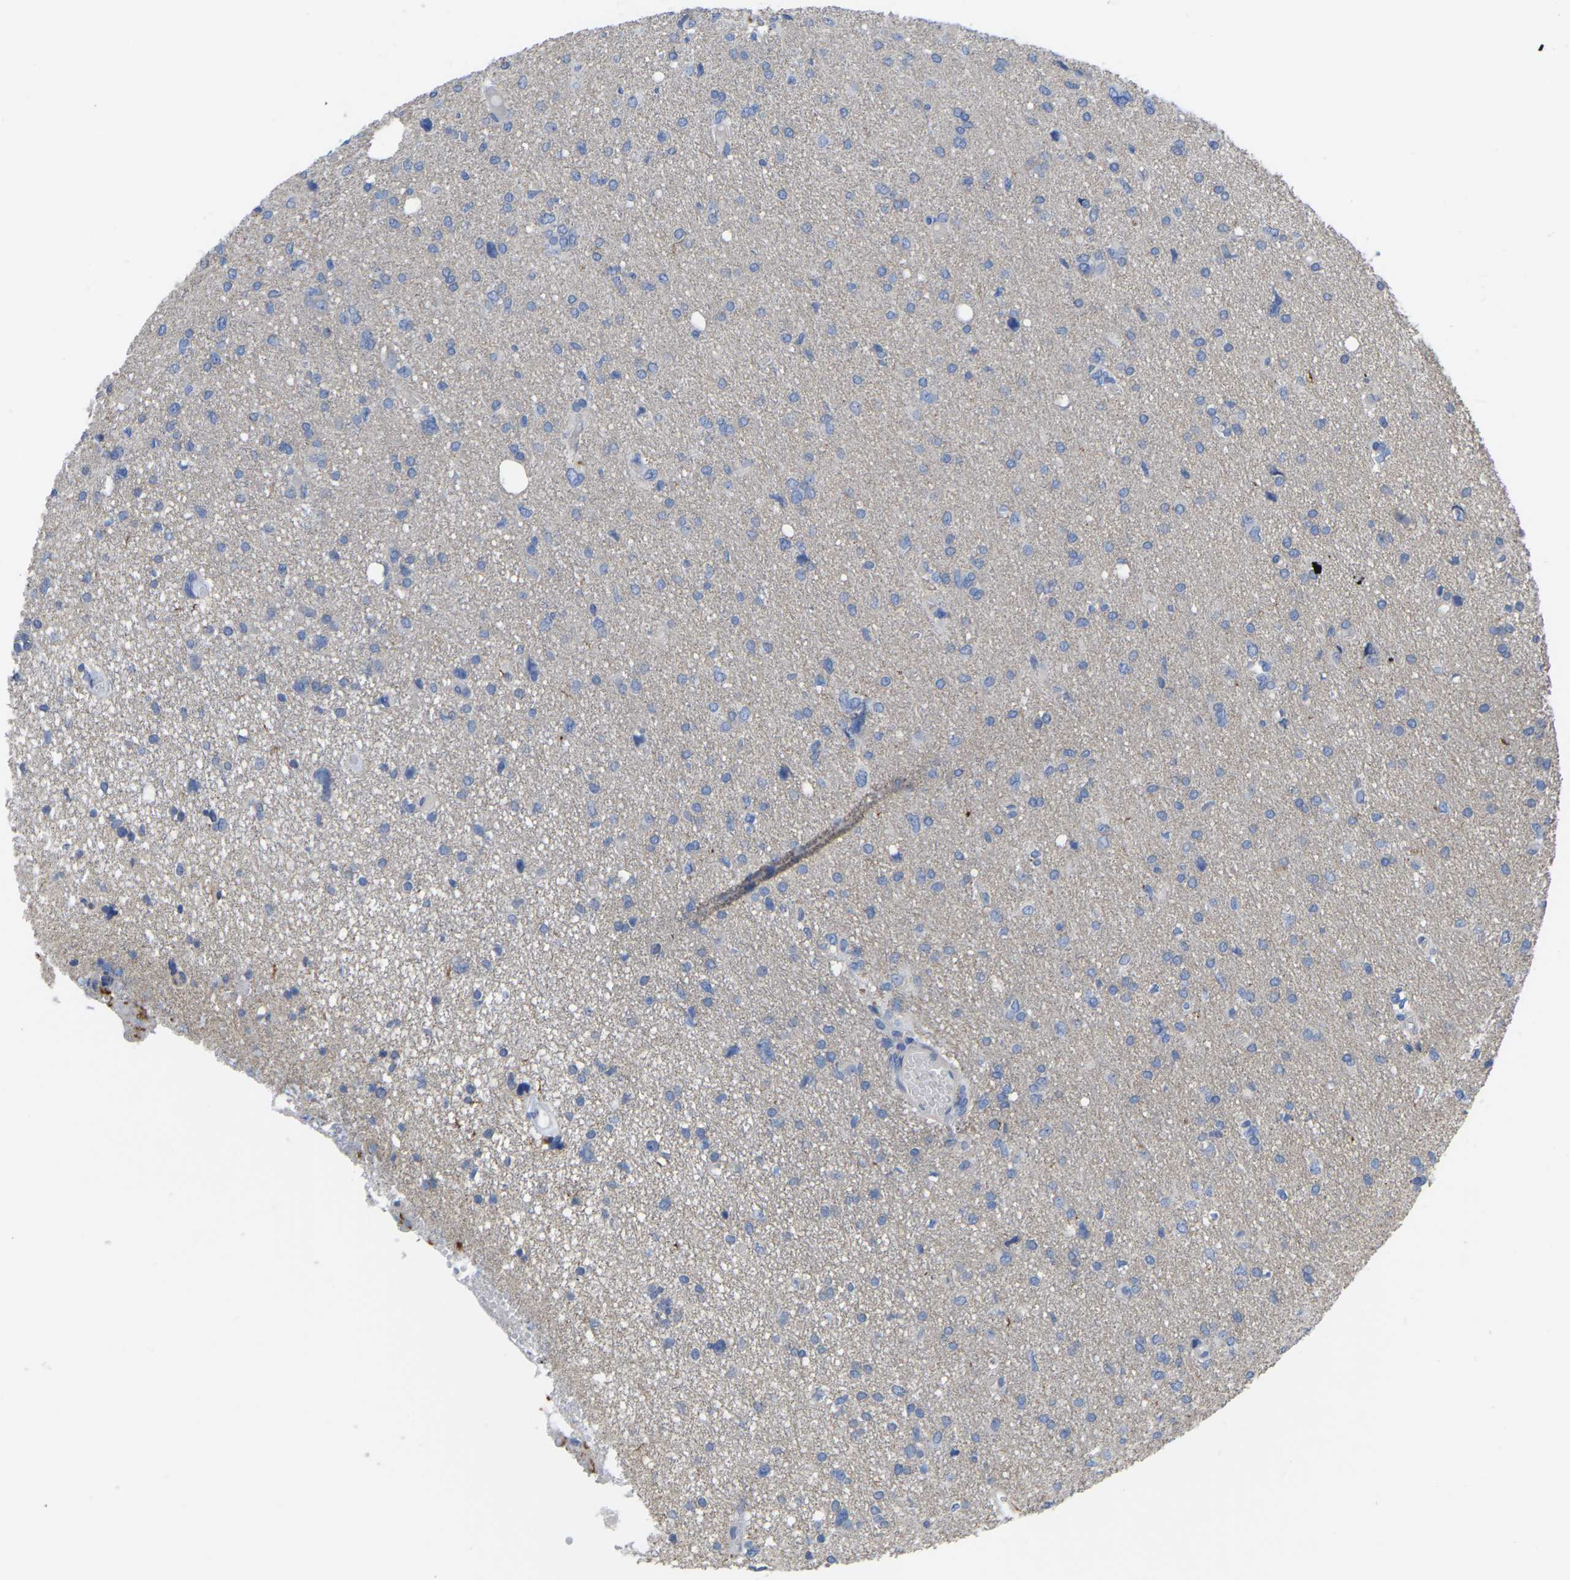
{"staining": {"intensity": "negative", "quantity": "none", "location": "none"}, "tissue": "glioma", "cell_type": "Tumor cells", "image_type": "cancer", "snomed": [{"axis": "morphology", "description": "Glioma, malignant, High grade"}, {"axis": "topography", "description": "Brain"}], "caption": "A high-resolution image shows immunohistochemistry staining of high-grade glioma (malignant), which demonstrates no significant expression in tumor cells. Brightfield microscopy of IHC stained with DAB (brown) and hematoxylin (blue), captured at high magnification.", "gene": "ZNF449", "patient": {"sex": "female", "age": 59}}